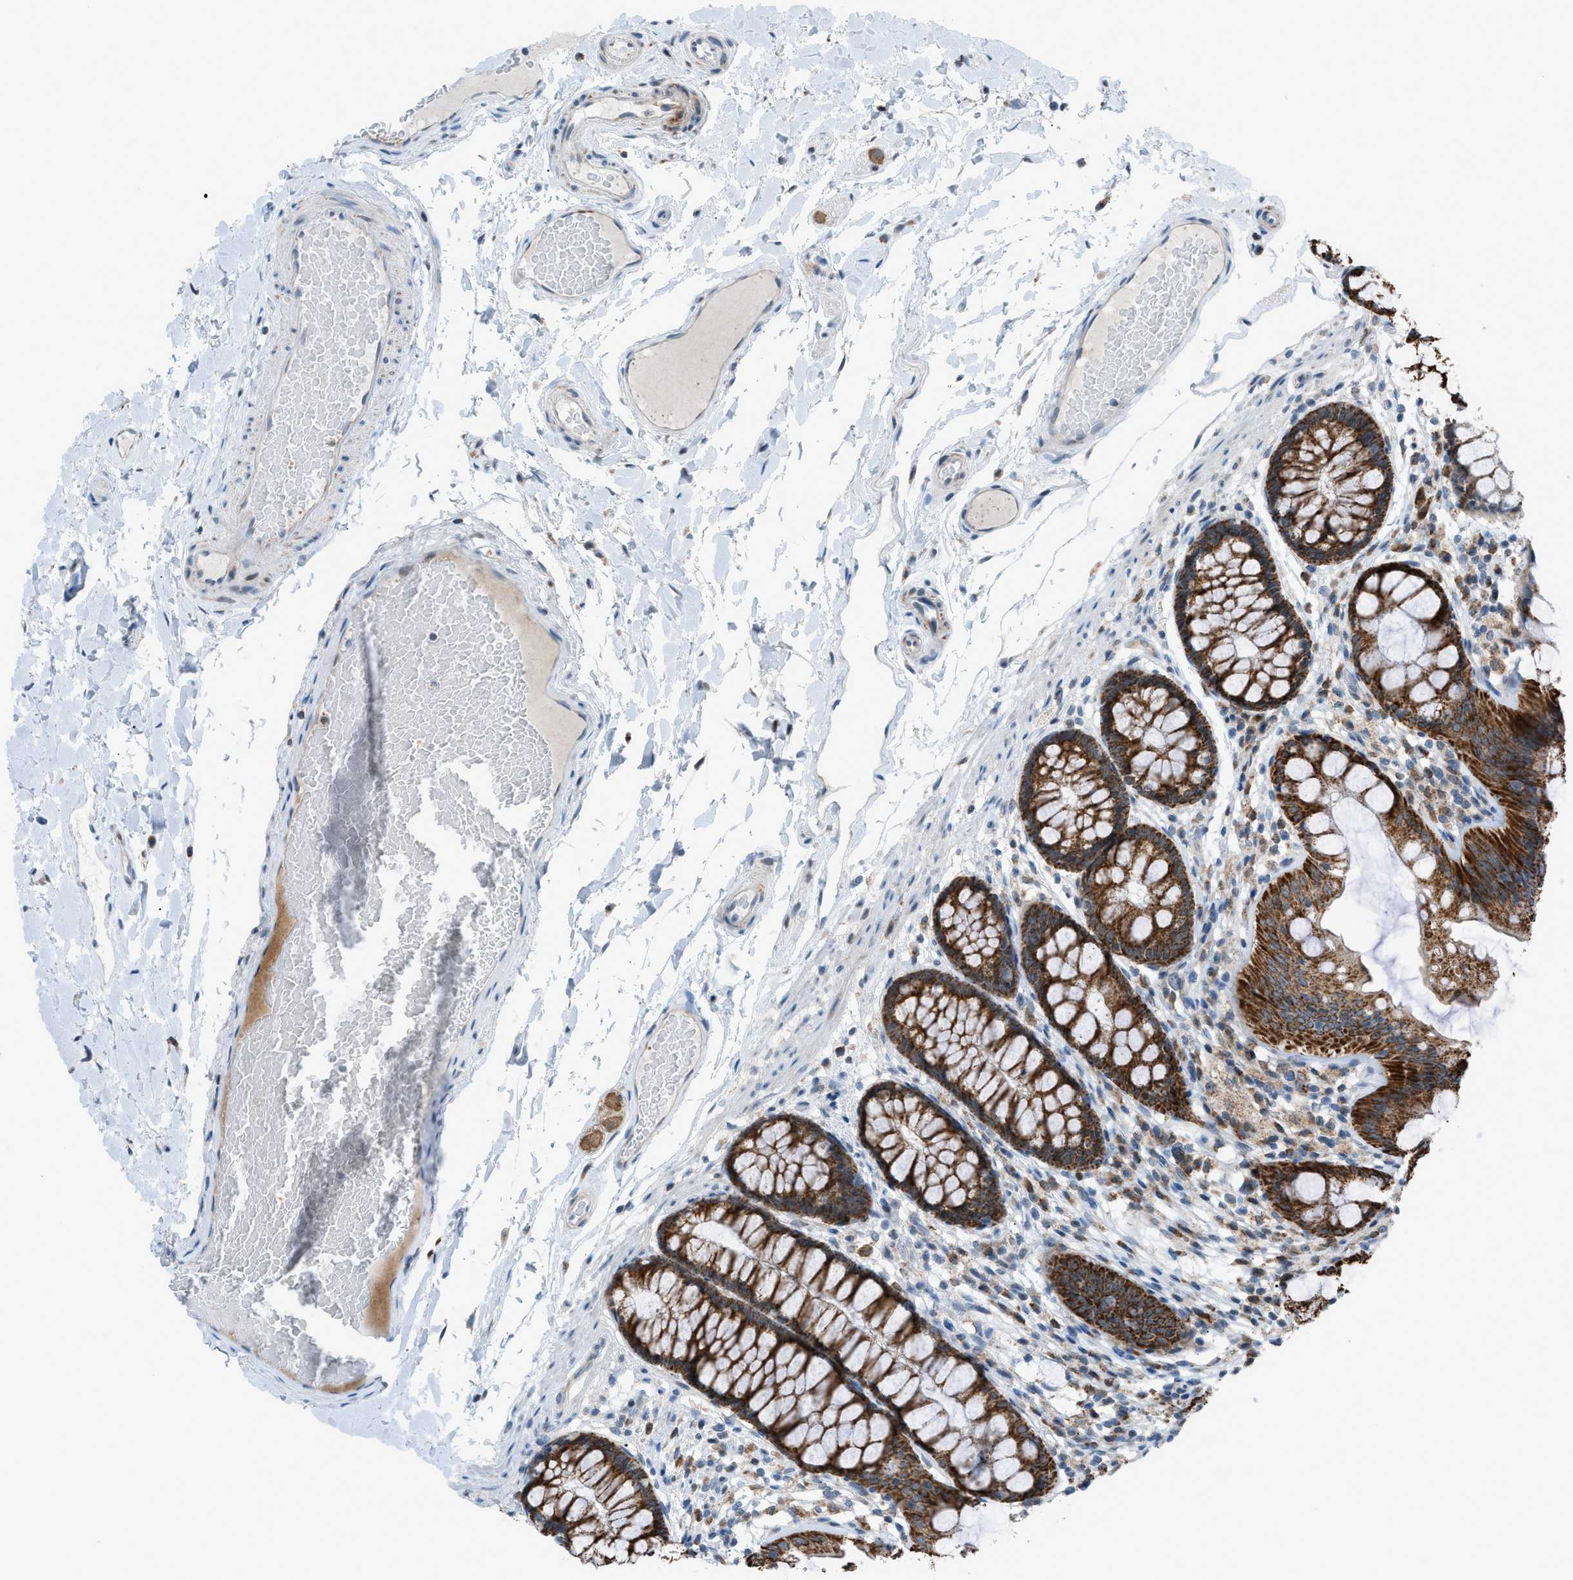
{"staining": {"intensity": "weak", "quantity": ">75%", "location": "cytoplasmic/membranous"}, "tissue": "colon", "cell_type": "Endothelial cells", "image_type": "normal", "snomed": [{"axis": "morphology", "description": "Normal tissue, NOS"}, {"axis": "topography", "description": "Colon"}], "caption": "Weak cytoplasmic/membranous staining is appreciated in about >75% of endothelial cells in normal colon.", "gene": "SRM", "patient": {"sex": "female", "age": 56}}